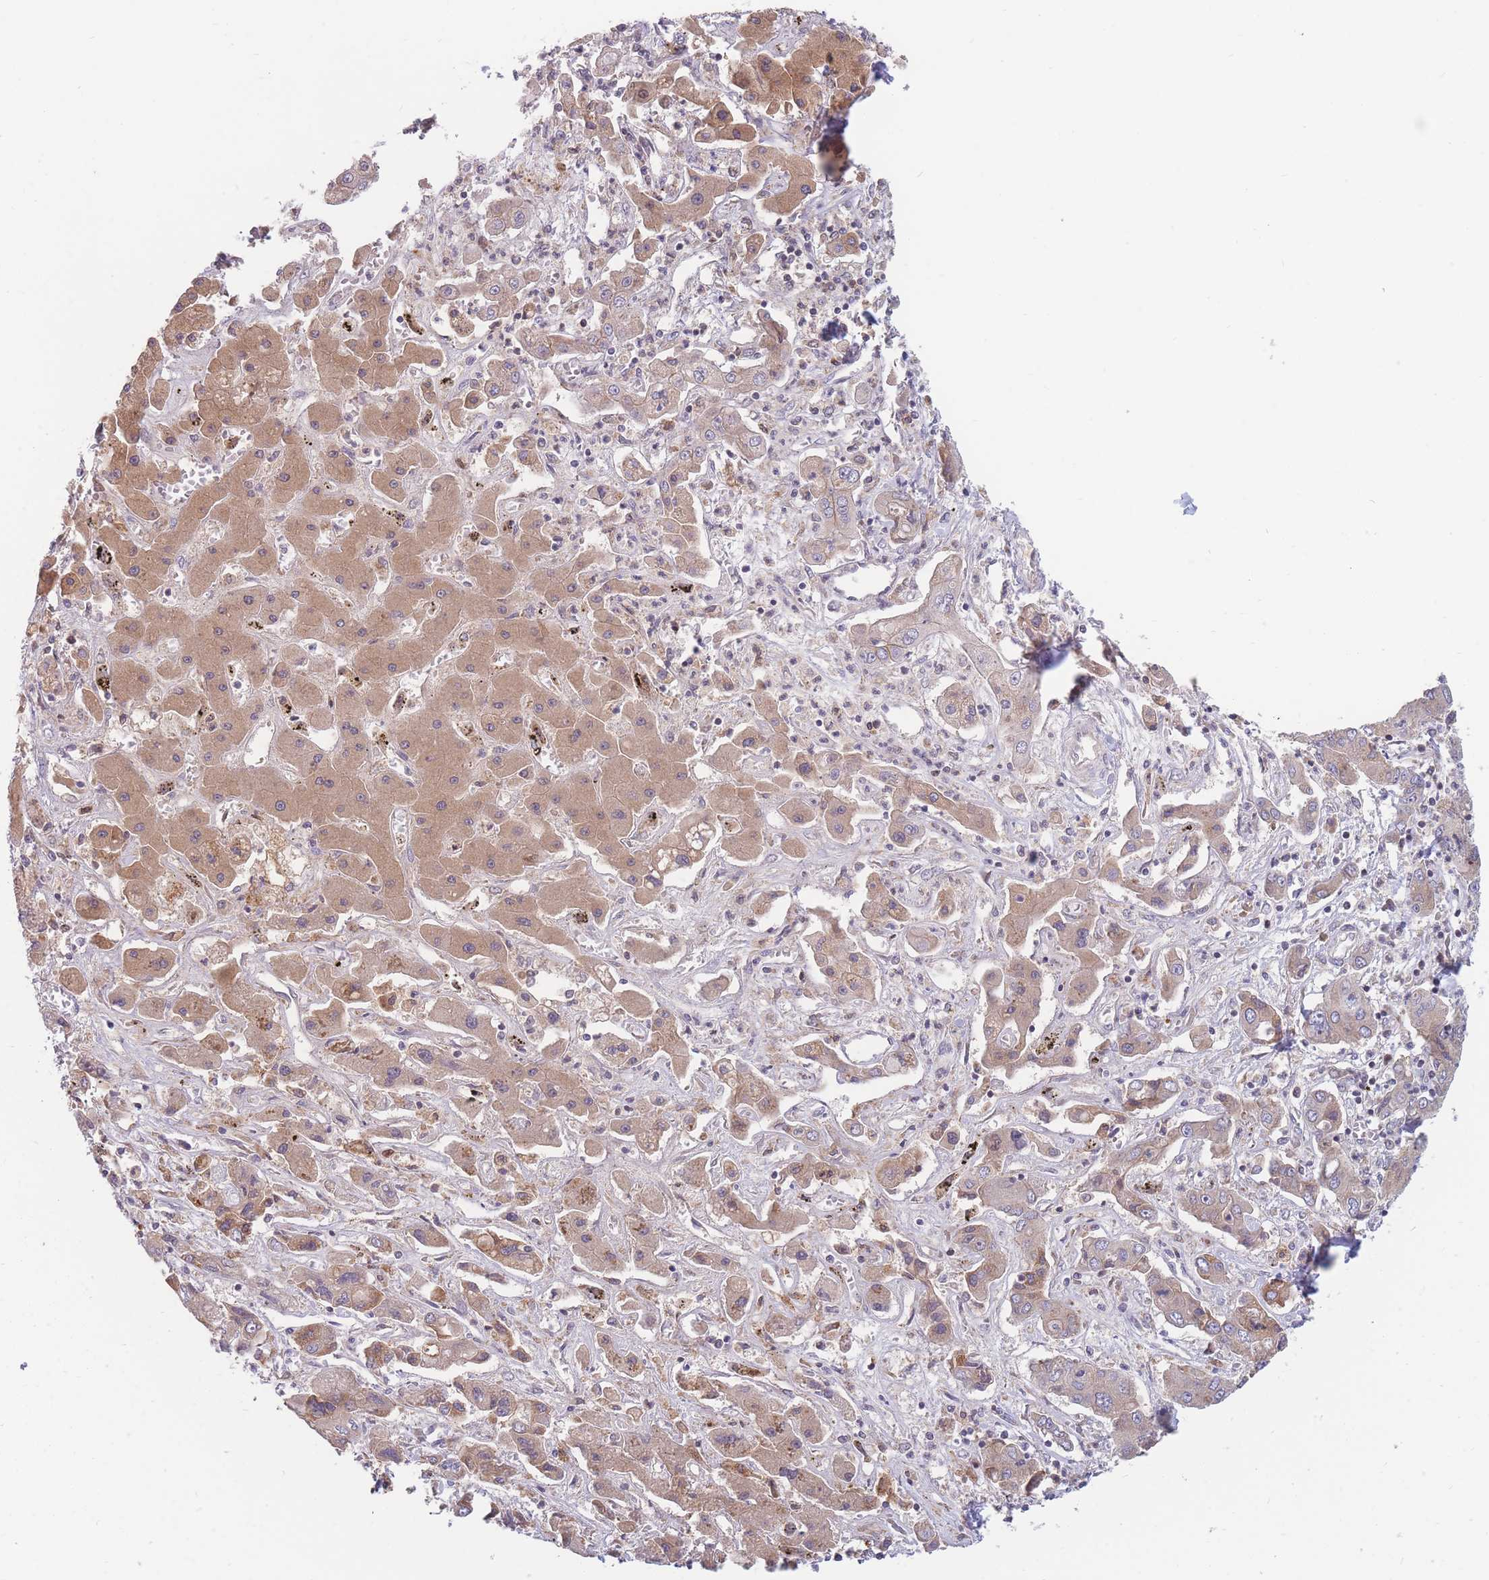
{"staining": {"intensity": "weak", "quantity": "25%-75%", "location": "cytoplasmic/membranous"}, "tissue": "liver cancer", "cell_type": "Tumor cells", "image_type": "cancer", "snomed": [{"axis": "morphology", "description": "Cholangiocarcinoma"}, {"axis": "topography", "description": "Liver"}], "caption": "A photomicrograph of liver cancer (cholangiocarcinoma) stained for a protein demonstrates weak cytoplasmic/membranous brown staining in tumor cells. (DAB IHC with brightfield microscopy, high magnification).", "gene": "TMEM131L", "patient": {"sex": "male", "age": 67}}